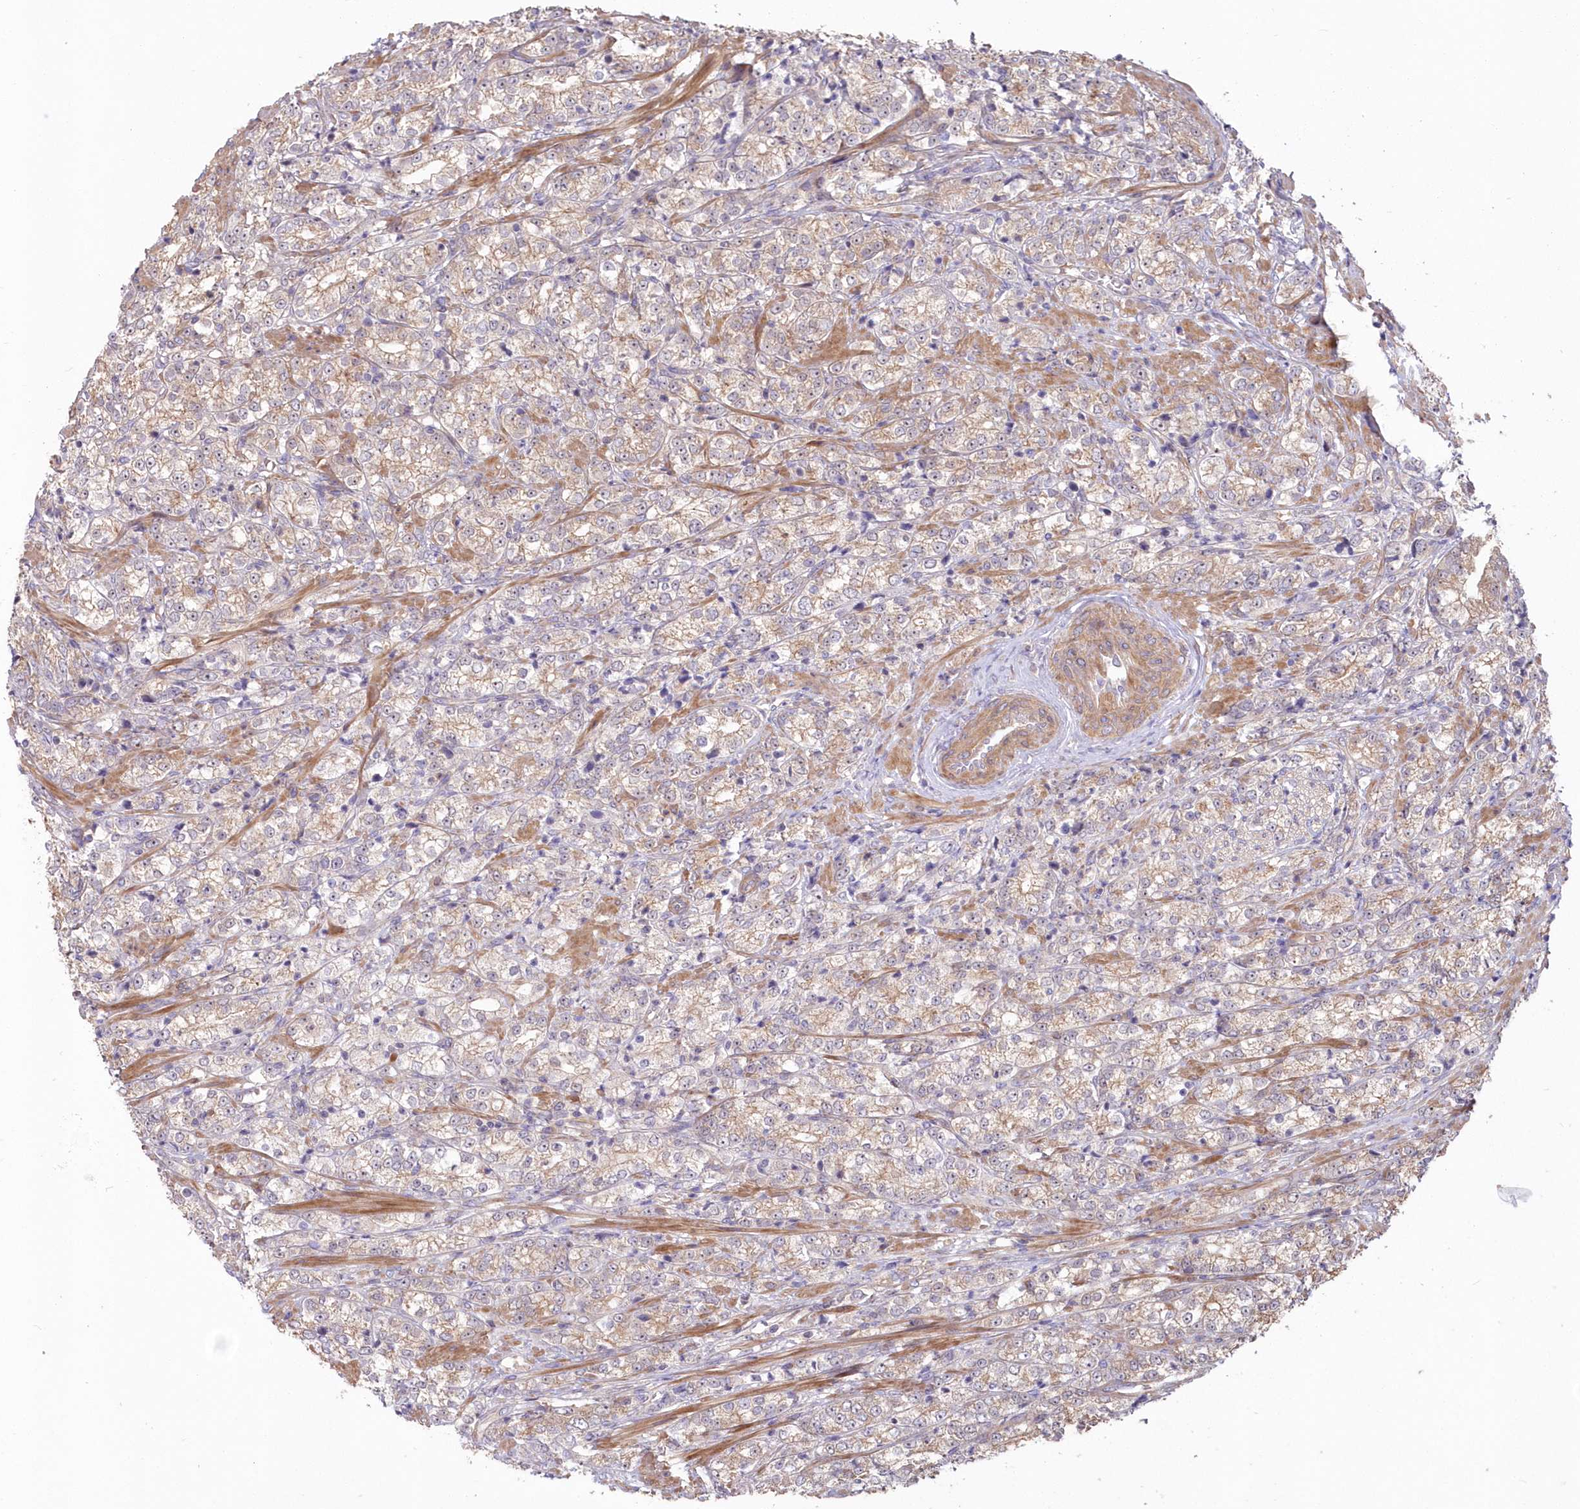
{"staining": {"intensity": "weak", "quantity": ">75%", "location": "cytoplasmic/membranous"}, "tissue": "prostate cancer", "cell_type": "Tumor cells", "image_type": "cancer", "snomed": [{"axis": "morphology", "description": "Adenocarcinoma, High grade"}, {"axis": "topography", "description": "Prostate"}], "caption": "Brown immunohistochemical staining in prostate cancer (adenocarcinoma (high-grade)) demonstrates weak cytoplasmic/membranous expression in approximately >75% of tumor cells.", "gene": "TBCA", "patient": {"sex": "male", "age": 69}}